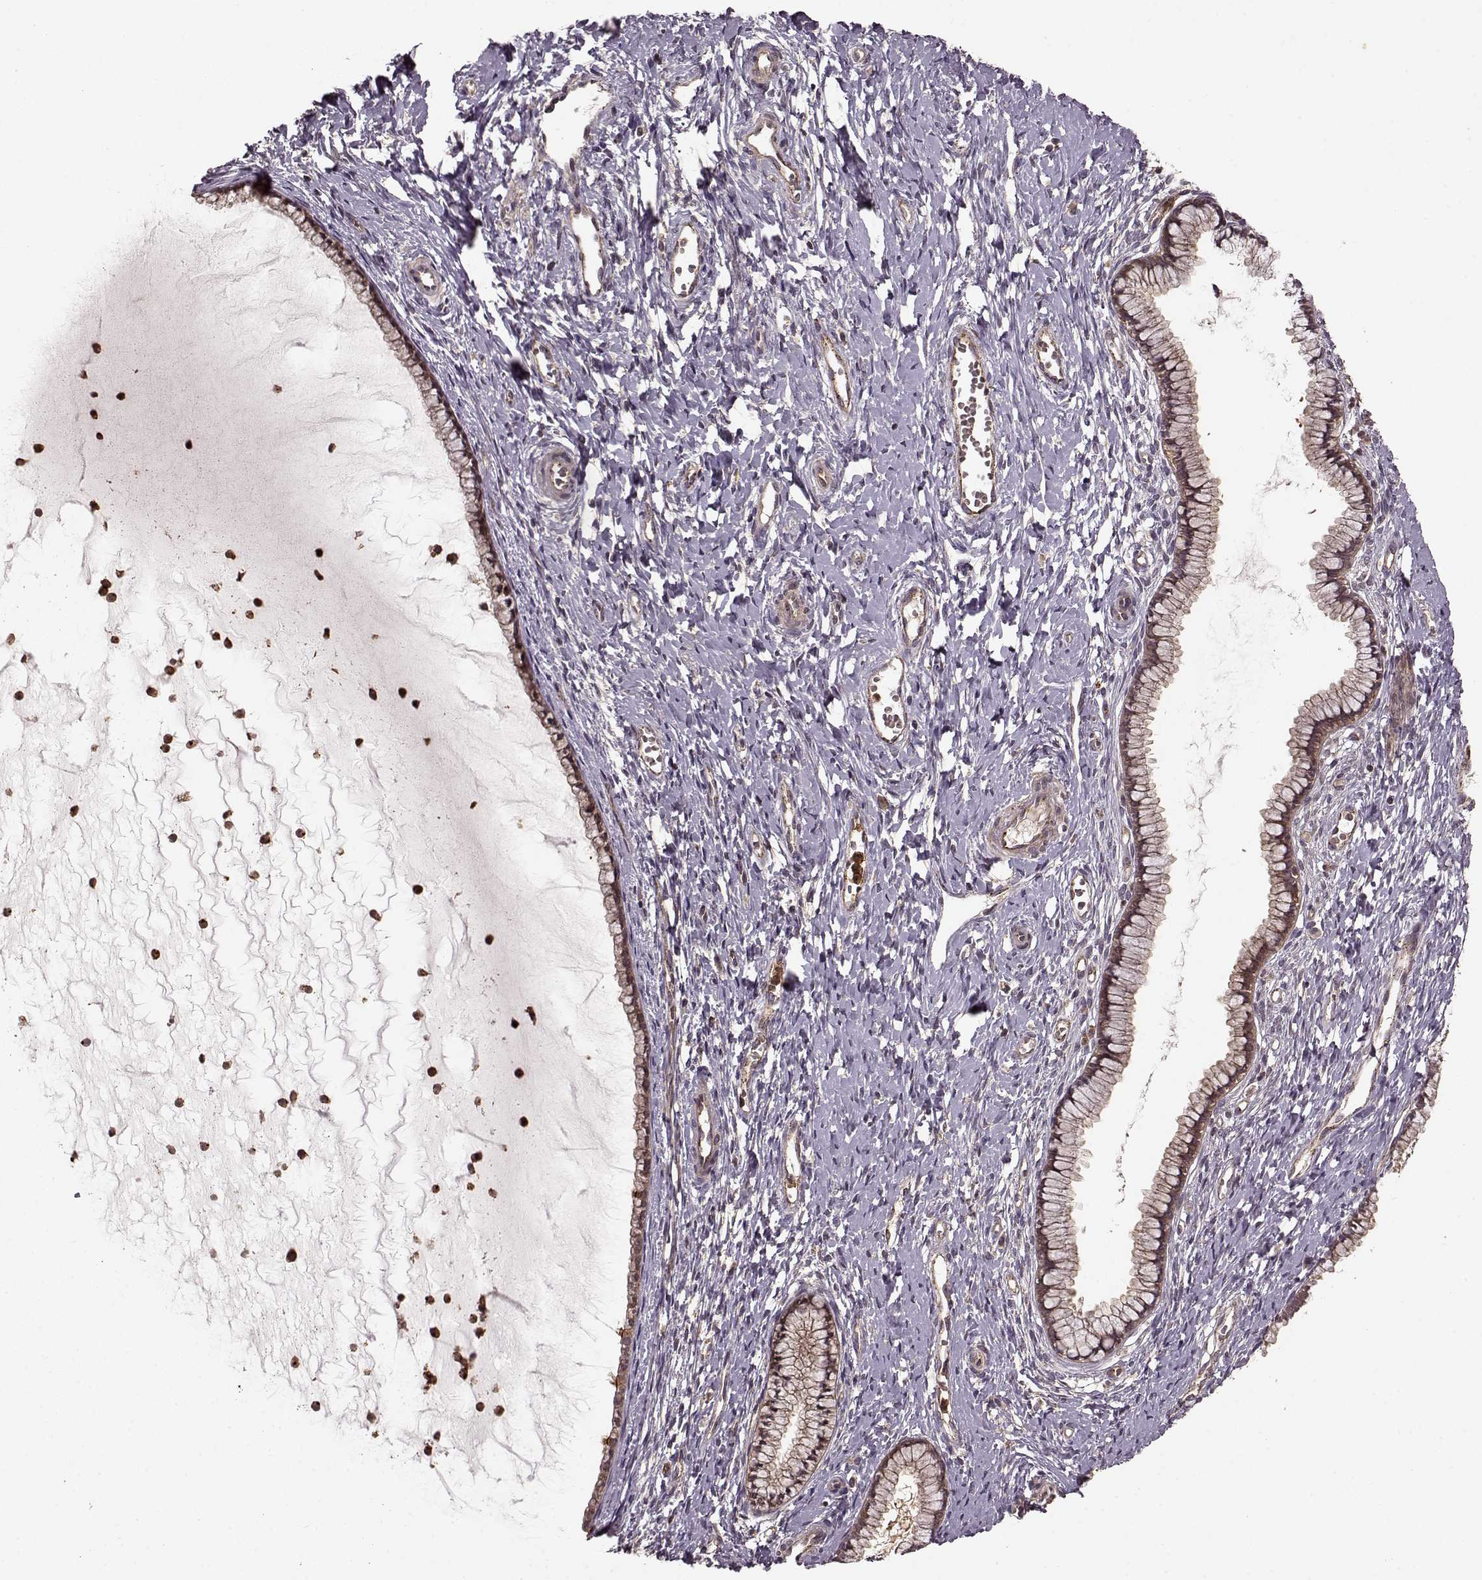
{"staining": {"intensity": "moderate", "quantity": ">75%", "location": "cytoplasmic/membranous"}, "tissue": "cervix", "cell_type": "Glandular cells", "image_type": "normal", "snomed": [{"axis": "morphology", "description": "Normal tissue, NOS"}, {"axis": "topography", "description": "Cervix"}], "caption": "IHC micrograph of unremarkable human cervix stained for a protein (brown), which demonstrates medium levels of moderate cytoplasmic/membranous positivity in about >75% of glandular cells.", "gene": "IFRD2", "patient": {"sex": "female", "age": 40}}